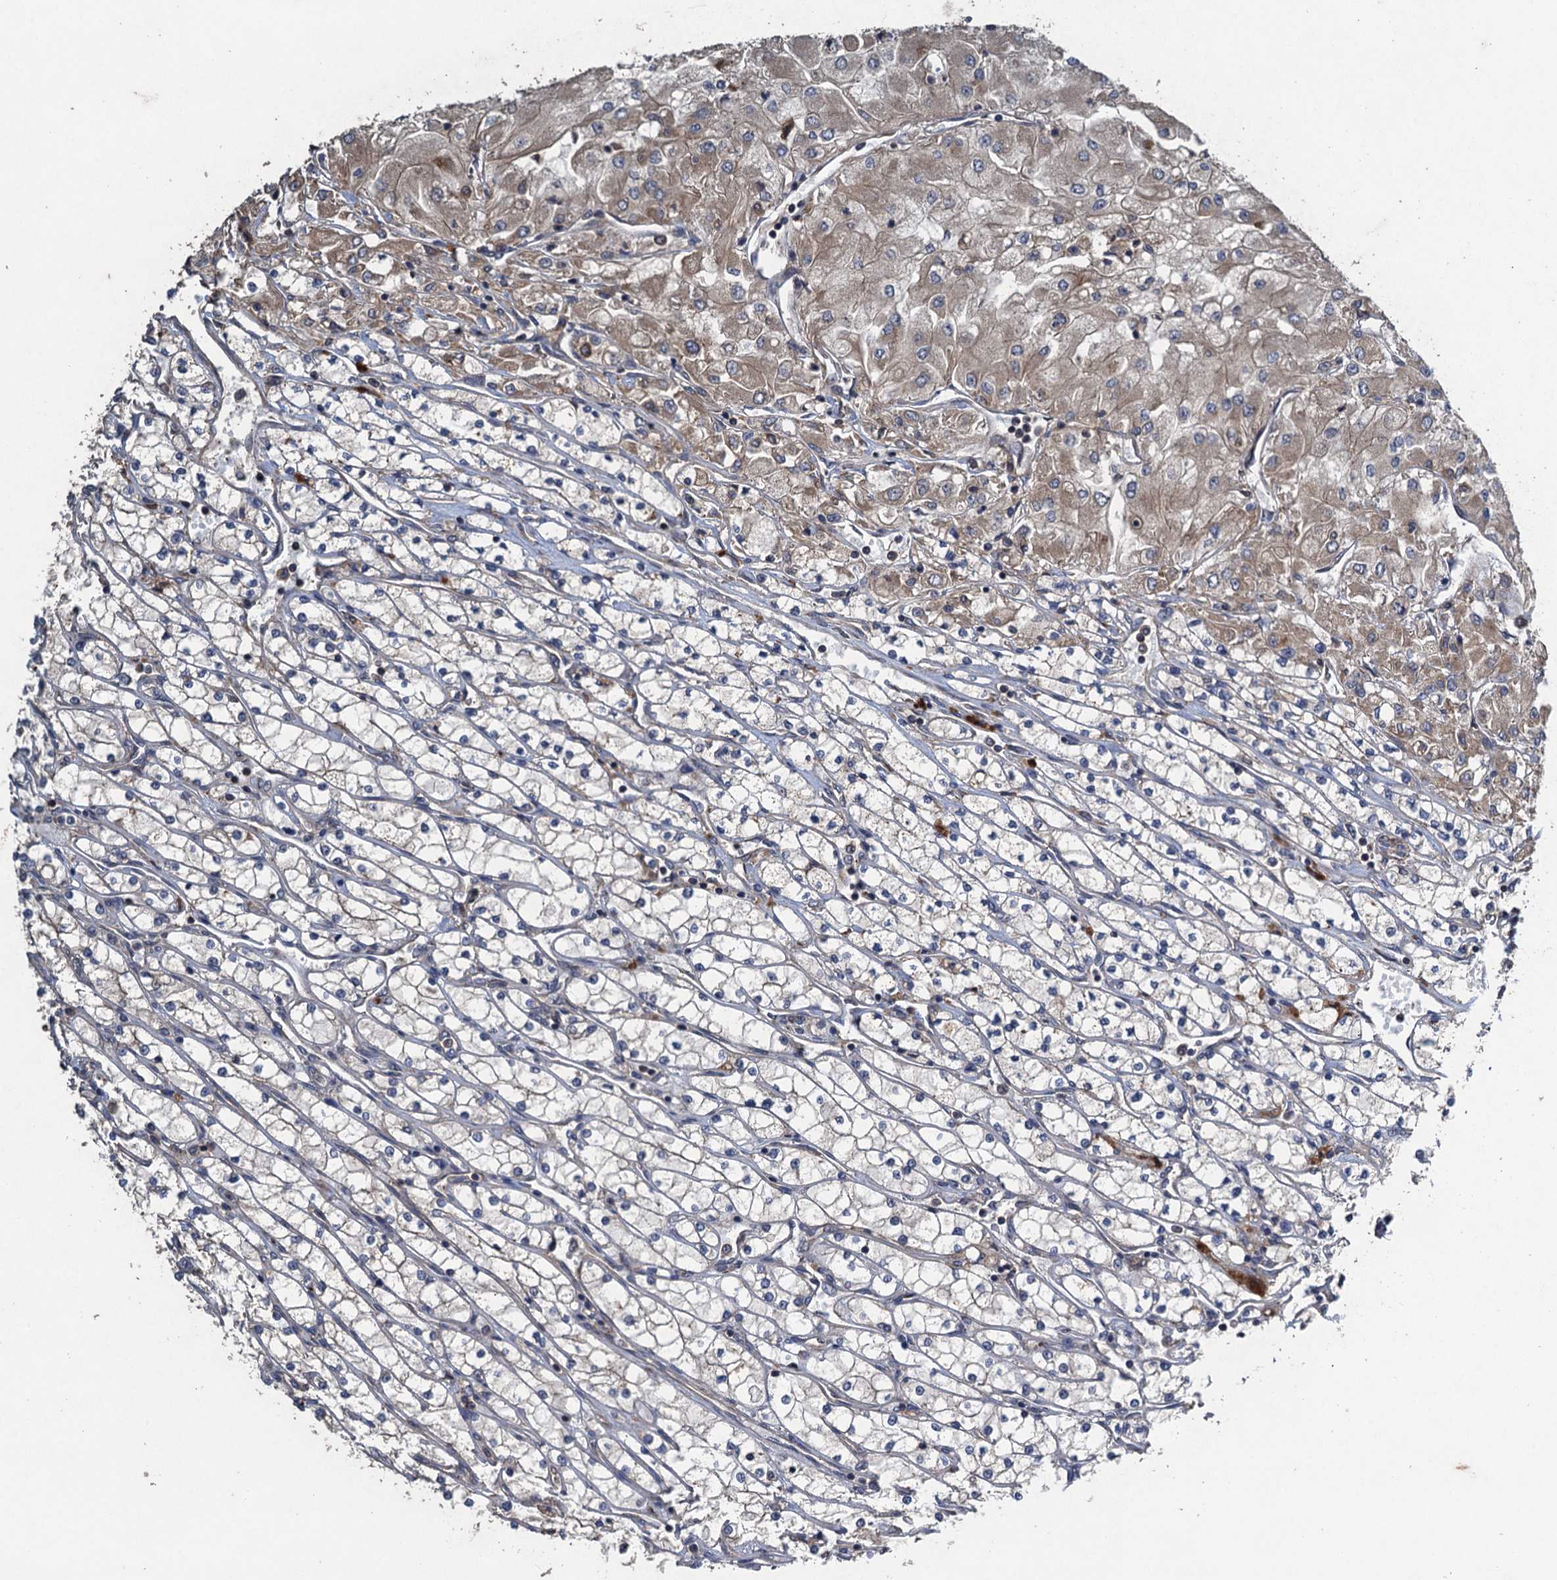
{"staining": {"intensity": "weak", "quantity": "<25%", "location": "cytoplasmic/membranous"}, "tissue": "renal cancer", "cell_type": "Tumor cells", "image_type": "cancer", "snomed": [{"axis": "morphology", "description": "Adenocarcinoma, NOS"}, {"axis": "topography", "description": "Kidney"}], "caption": "Immunohistochemical staining of renal adenocarcinoma displays no significant staining in tumor cells.", "gene": "CNTN5", "patient": {"sex": "male", "age": 80}}